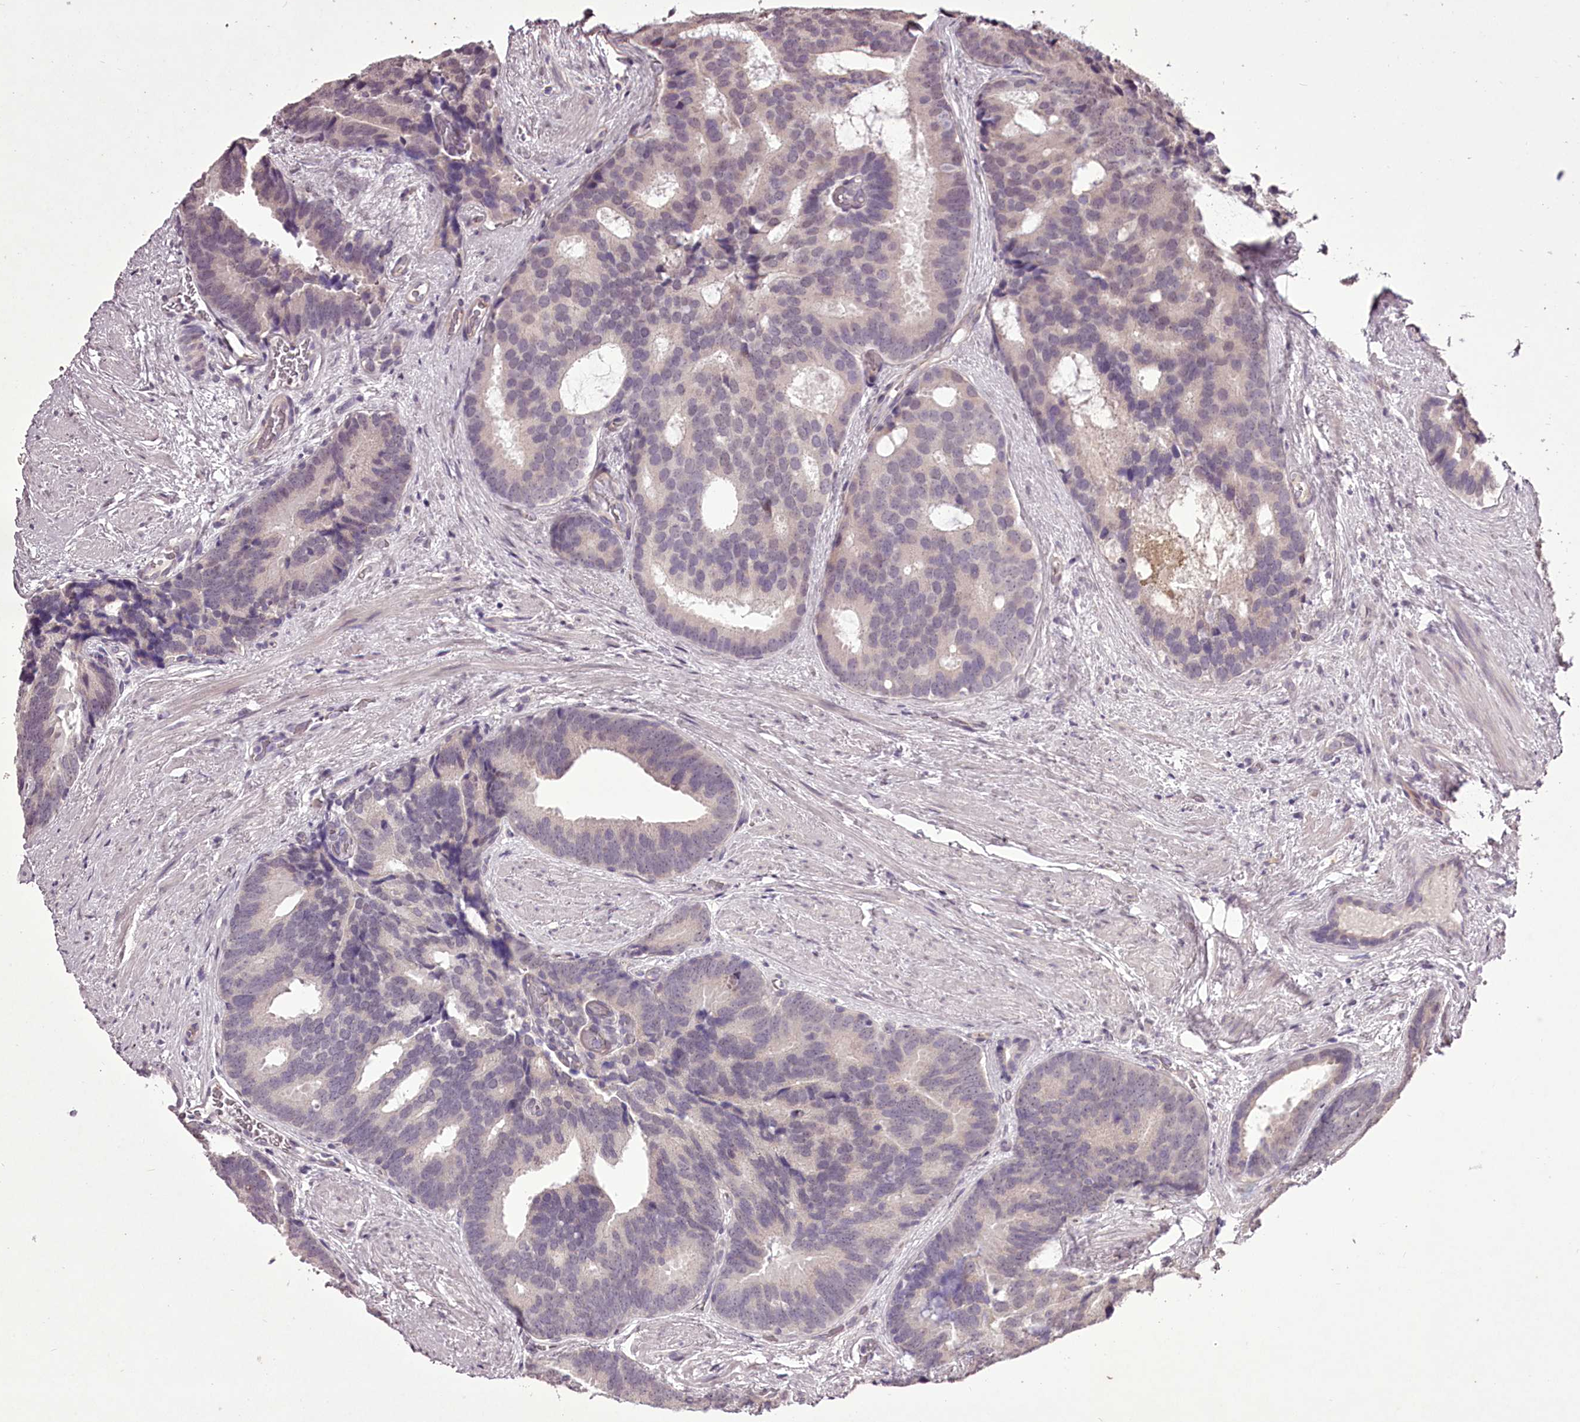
{"staining": {"intensity": "negative", "quantity": "none", "location": "none"}, "tissue": "prostate cancer", "cell_type": "Tumor cells", "image_type": "cancer", "snomed": [{"axis": "morphology", "description": "Adenocarcinoma, Low grade"}, {"axis": "topography", "description": "Prostate"}], "caption": "Protein analysis of prostate low-grade adenocarcinoma reveals no significant staining in tumor cells.", "gene": "C1orf56", "patient": {"sex": "male", "age": 71}}